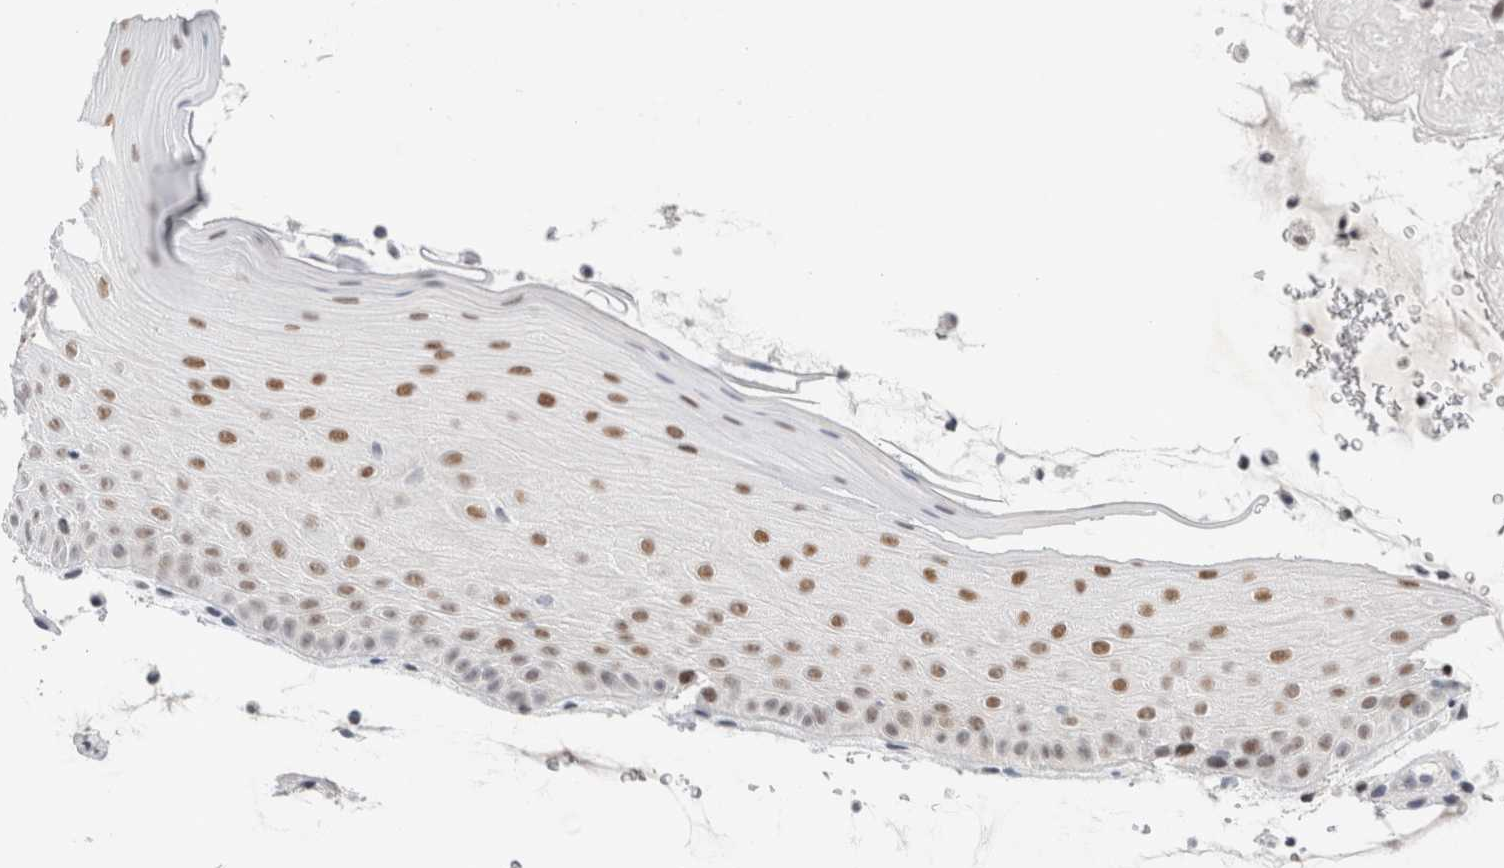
{"staining": {"intensity": "moderate", "quantity": ">75%", "location": "nuclear"}, "tissue": "oral mucosa", "cell_type": "Squamous epithelial cells", "image_type": "normal", "snomed": [{"axis": "morphology", "description": "Normal tissue, NOS"}, {"axis": "topography", "description": "Oral tissue"}], "caption": "Oral mucosa stained with immunohistochemistry demonstrates moderate nuclear staining in approximately >75% of squamous epithelial cells. Immunohistochemistry stains the protein in brown and the nuclei are stained blue.", "gene": "KNL1", "patient": {"sex": "male", "age": 13}}